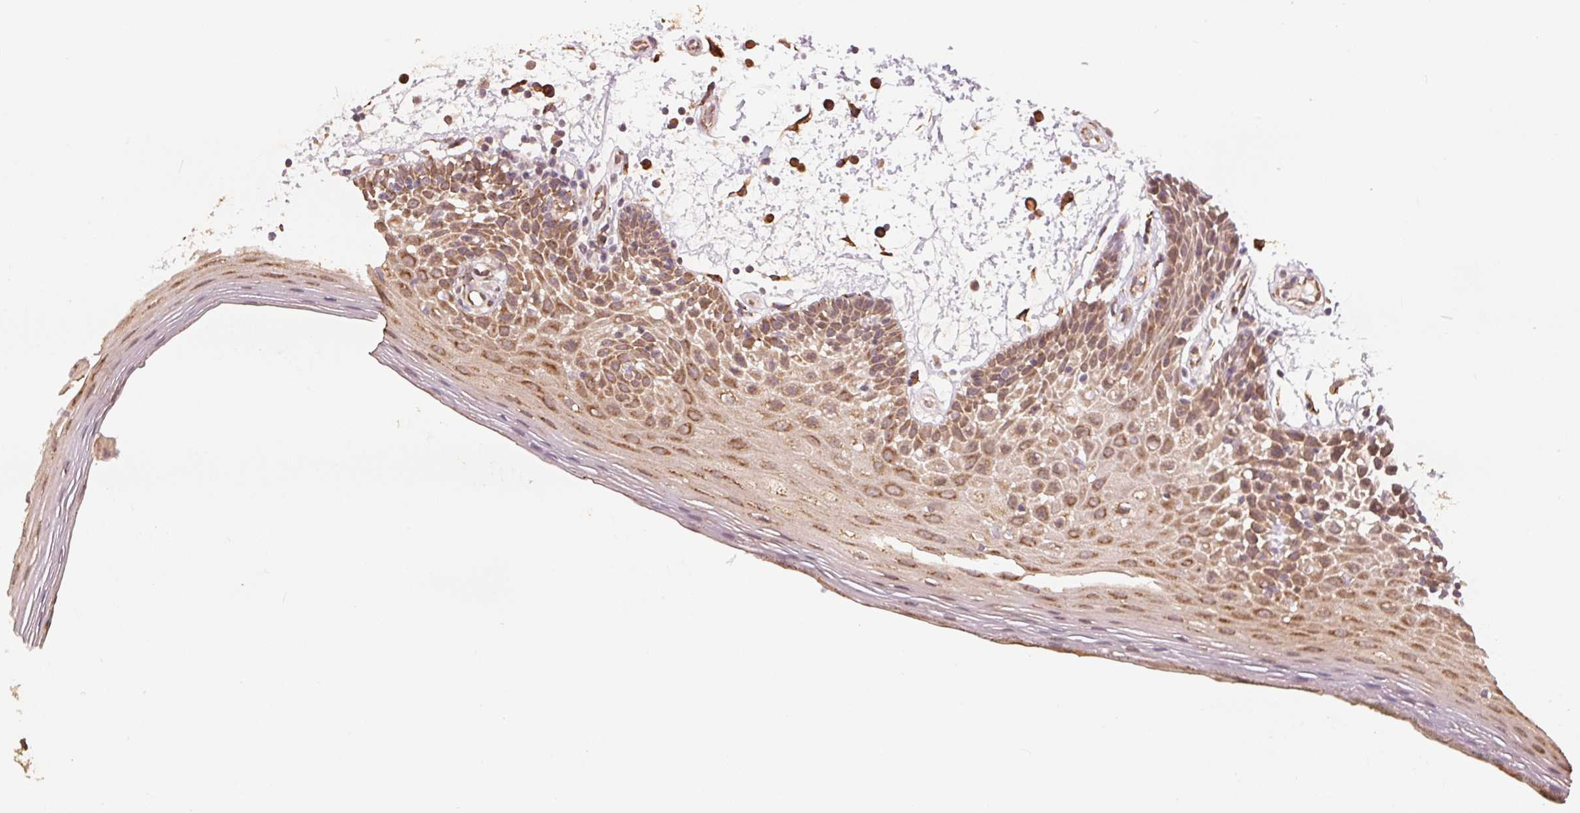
{"staining": {"intensity": "strong", "quantity": ">75%", "location": "cytoplasmic/membranous"}, "tissue": "oral mucosa", "cell_type": "Squamous epithelial cells", "image_type": "normal", "snomed": [{"axis": "morphology", "description": "Normal tissue, NOS"}, {"axis": "morphology", "description": "Squamous cell carcinoma, NOS"}, {"axis": "topography", "description": "Oral tissue"}, {"axis": "topography", "description": "Head-Neck"}], "caption": "Protein expression analysis of benign human oral mucosa reveals strong cytoplasmic/membranous expression in about >75% of squamous epithelial cells.", "gene": "SLC20A1", "patient": {"sex": "male", "age": 52}}